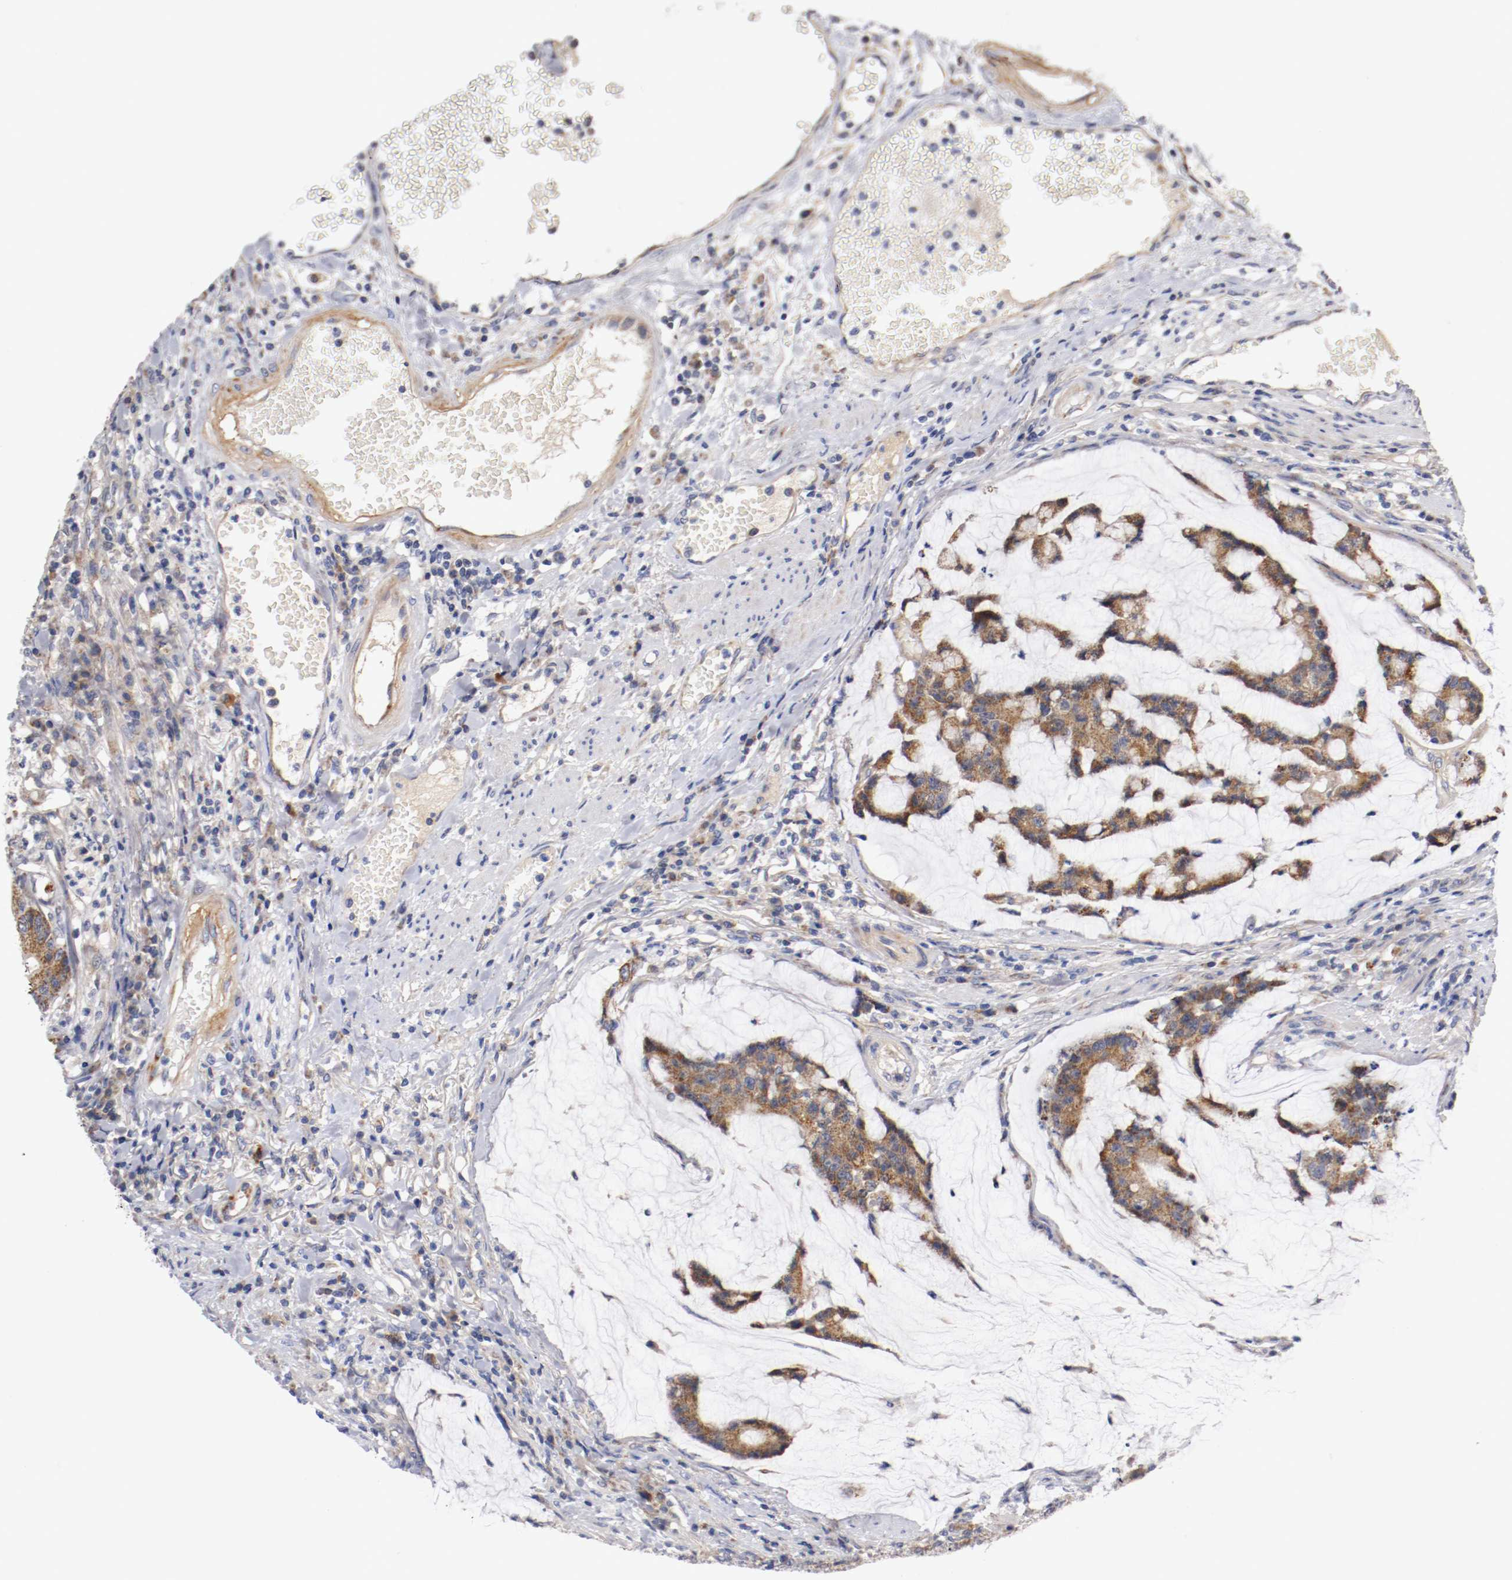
{"staining": {"intensity": "moderate", "quantity": ">75%", "location": "cytoplasmic/membranous"}, "tissue": "colorectal cancer", "cell_type": "Tumor cells", "image_type": "cancer", "snomed": [{"axis": "morphology", "description": "Adenocarcinoma, NOS"}, {"axis": "topography", "description": "Colon"}], "caption": "Immunohistochemical staining of human colorectal cancer exhibits medium levels of moderate cytoplasmic/membranous protein staining in about >75% of tumor cells.", "gene": "PCSK6", "patient": {"sex": "female", "age": 84}}